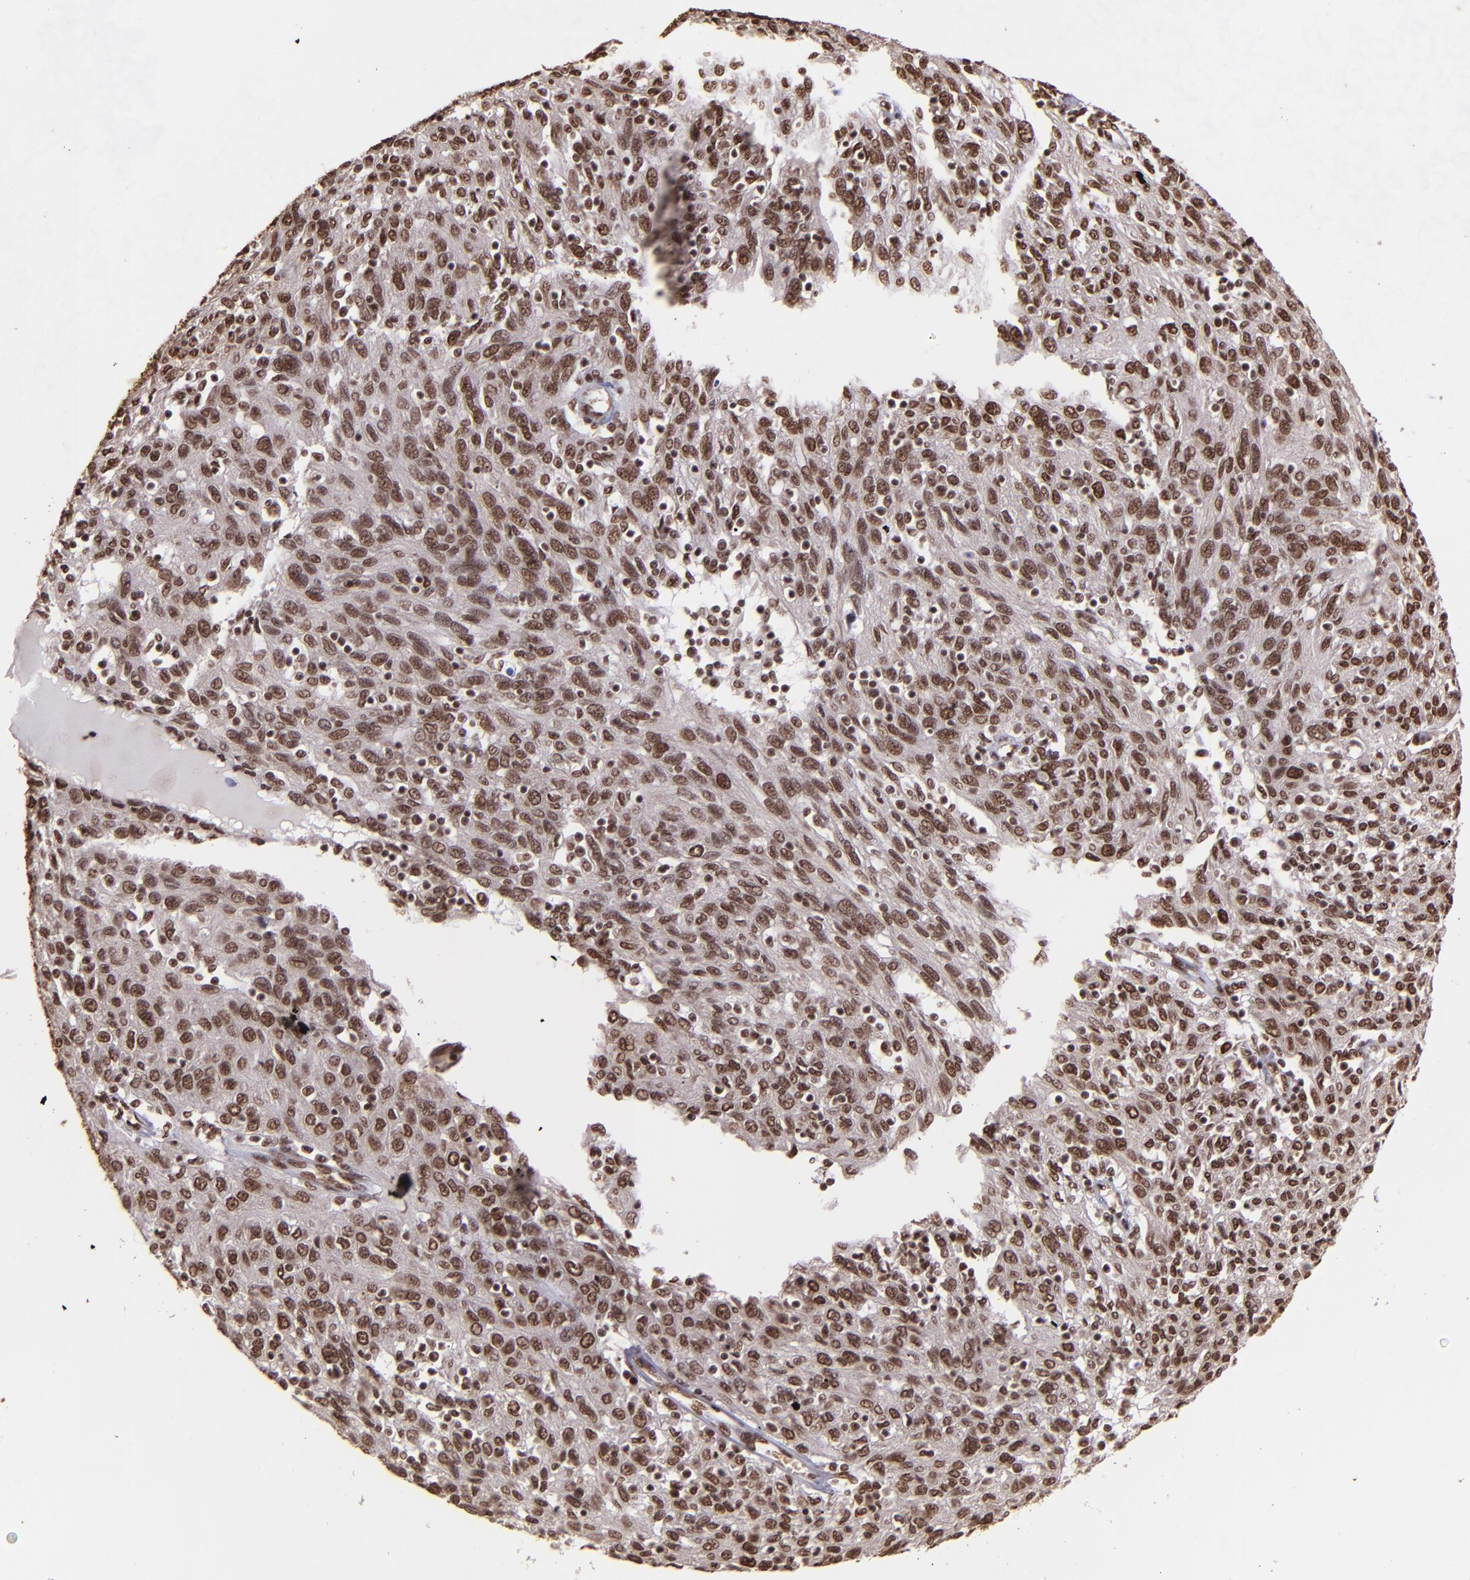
{"staining": {"intensity": "strong", "quantity": ">75%", "location": "nuclear"}, "tissue": "ovarian cancer", "cell_type": "Tumor cells", "image_type": "cancer", "snomed": [{"axis": "morphology", "description": "Carcinoma, endometroid"}, {"axis": "topography", "description": "Ovary"}], "caption": "Ovarian endometroid carcinoma stained with DAB IHC reveals high levels of strong nuclear expression in approximately >75% of tumor cells.", "gene": "PQBP1", "patient": {"sex": "female", "age": 50}}